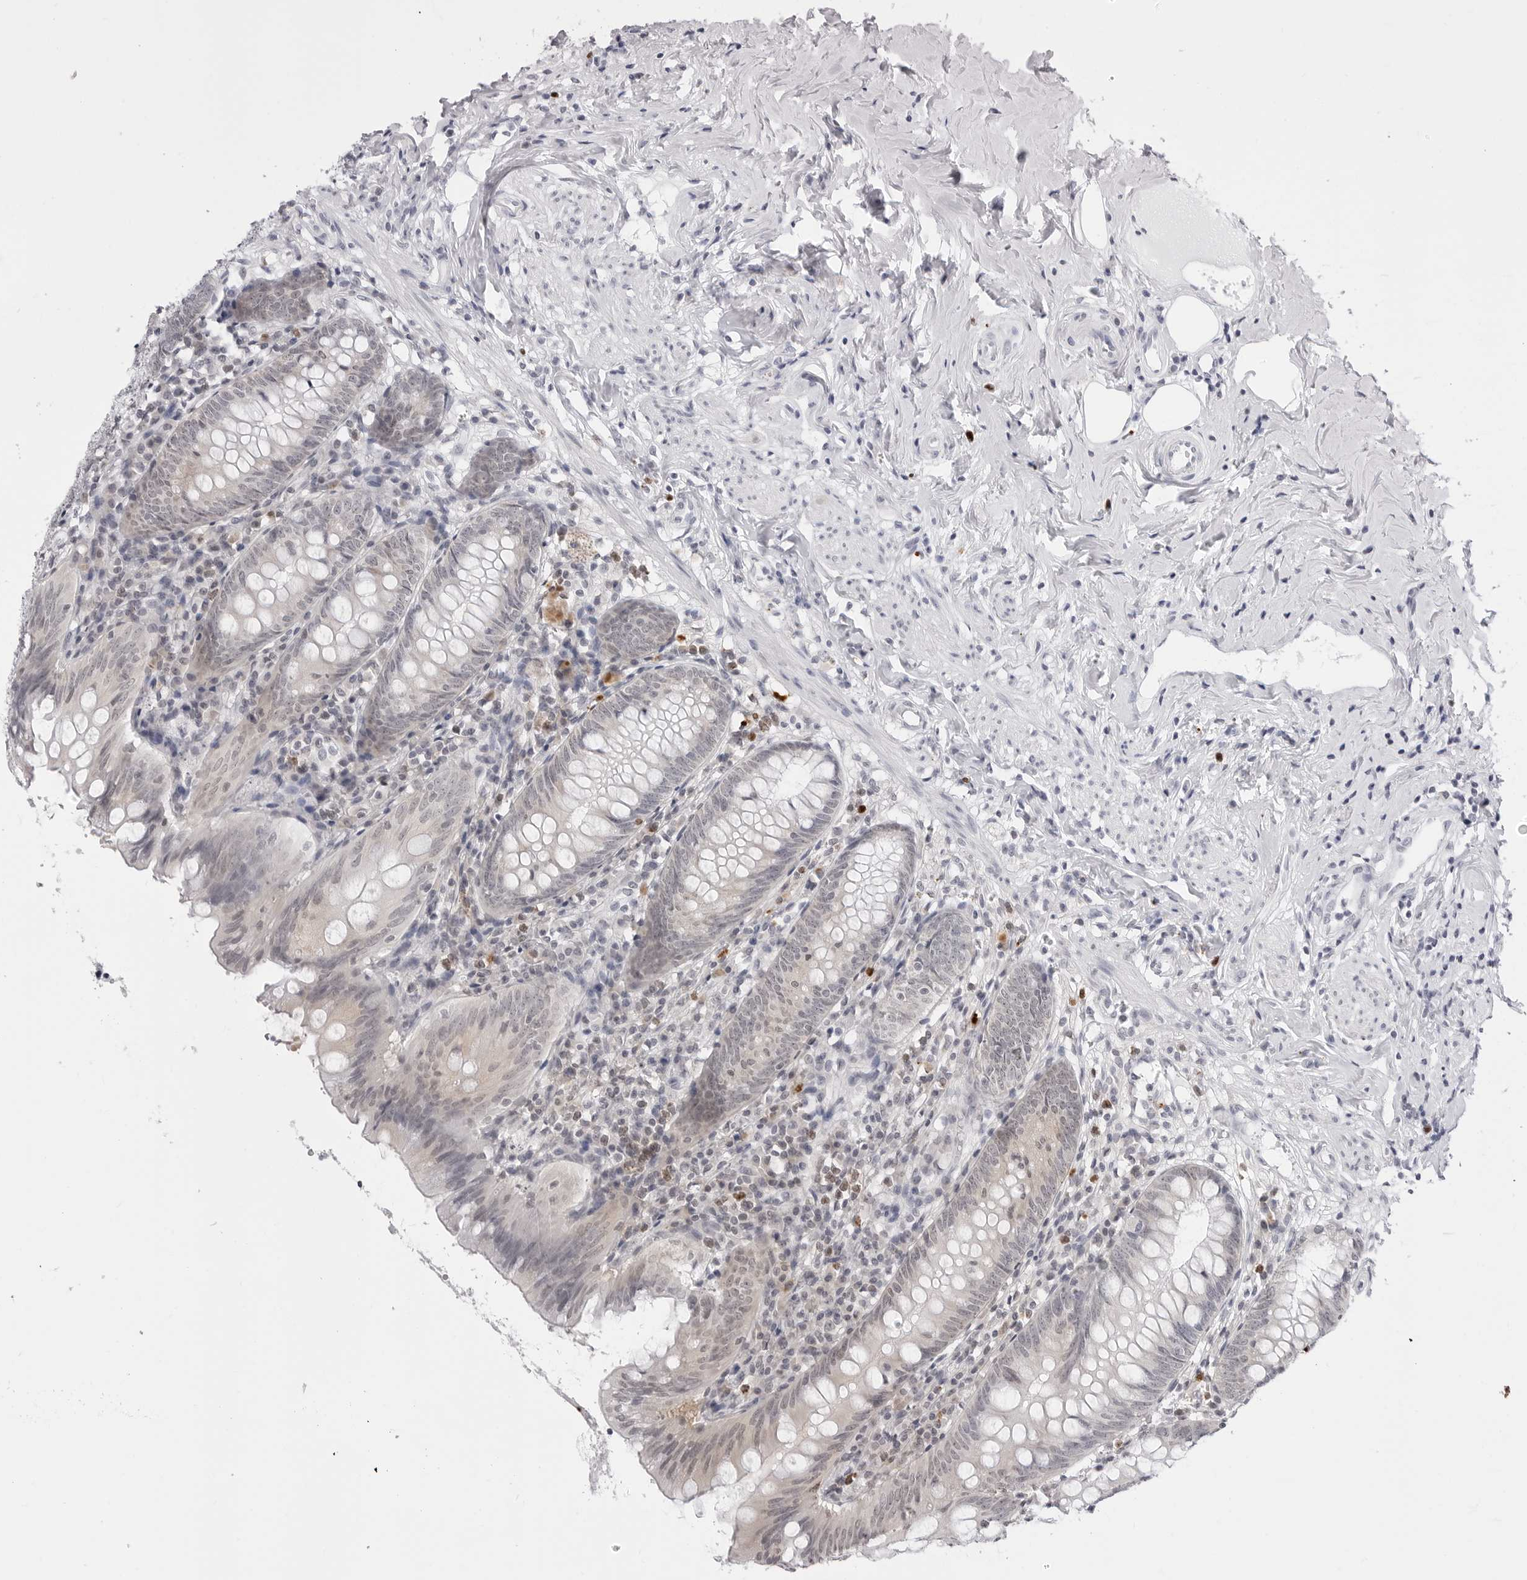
{"staining": {"intensity": "negative", "quantity": "none", "location": "none"}, "tissue": "appendix", "cell_type": "Glandular cells", "image_type": "normal", "snomed": [{"axis": "morphology", "description": "Normal tissue, NOS"}, {"axis": "topography", "description": "Appendix"}], "caption": "This is a micrograph of IHC staining of benign appendix, which shows no staining in glandular cells. The staining is performed using DAB brown chromogen with nuclei counter-stained in using hematoxylin.", "gene": "PPP2R5C", "patient": {"sex": "female", "age": 54}}